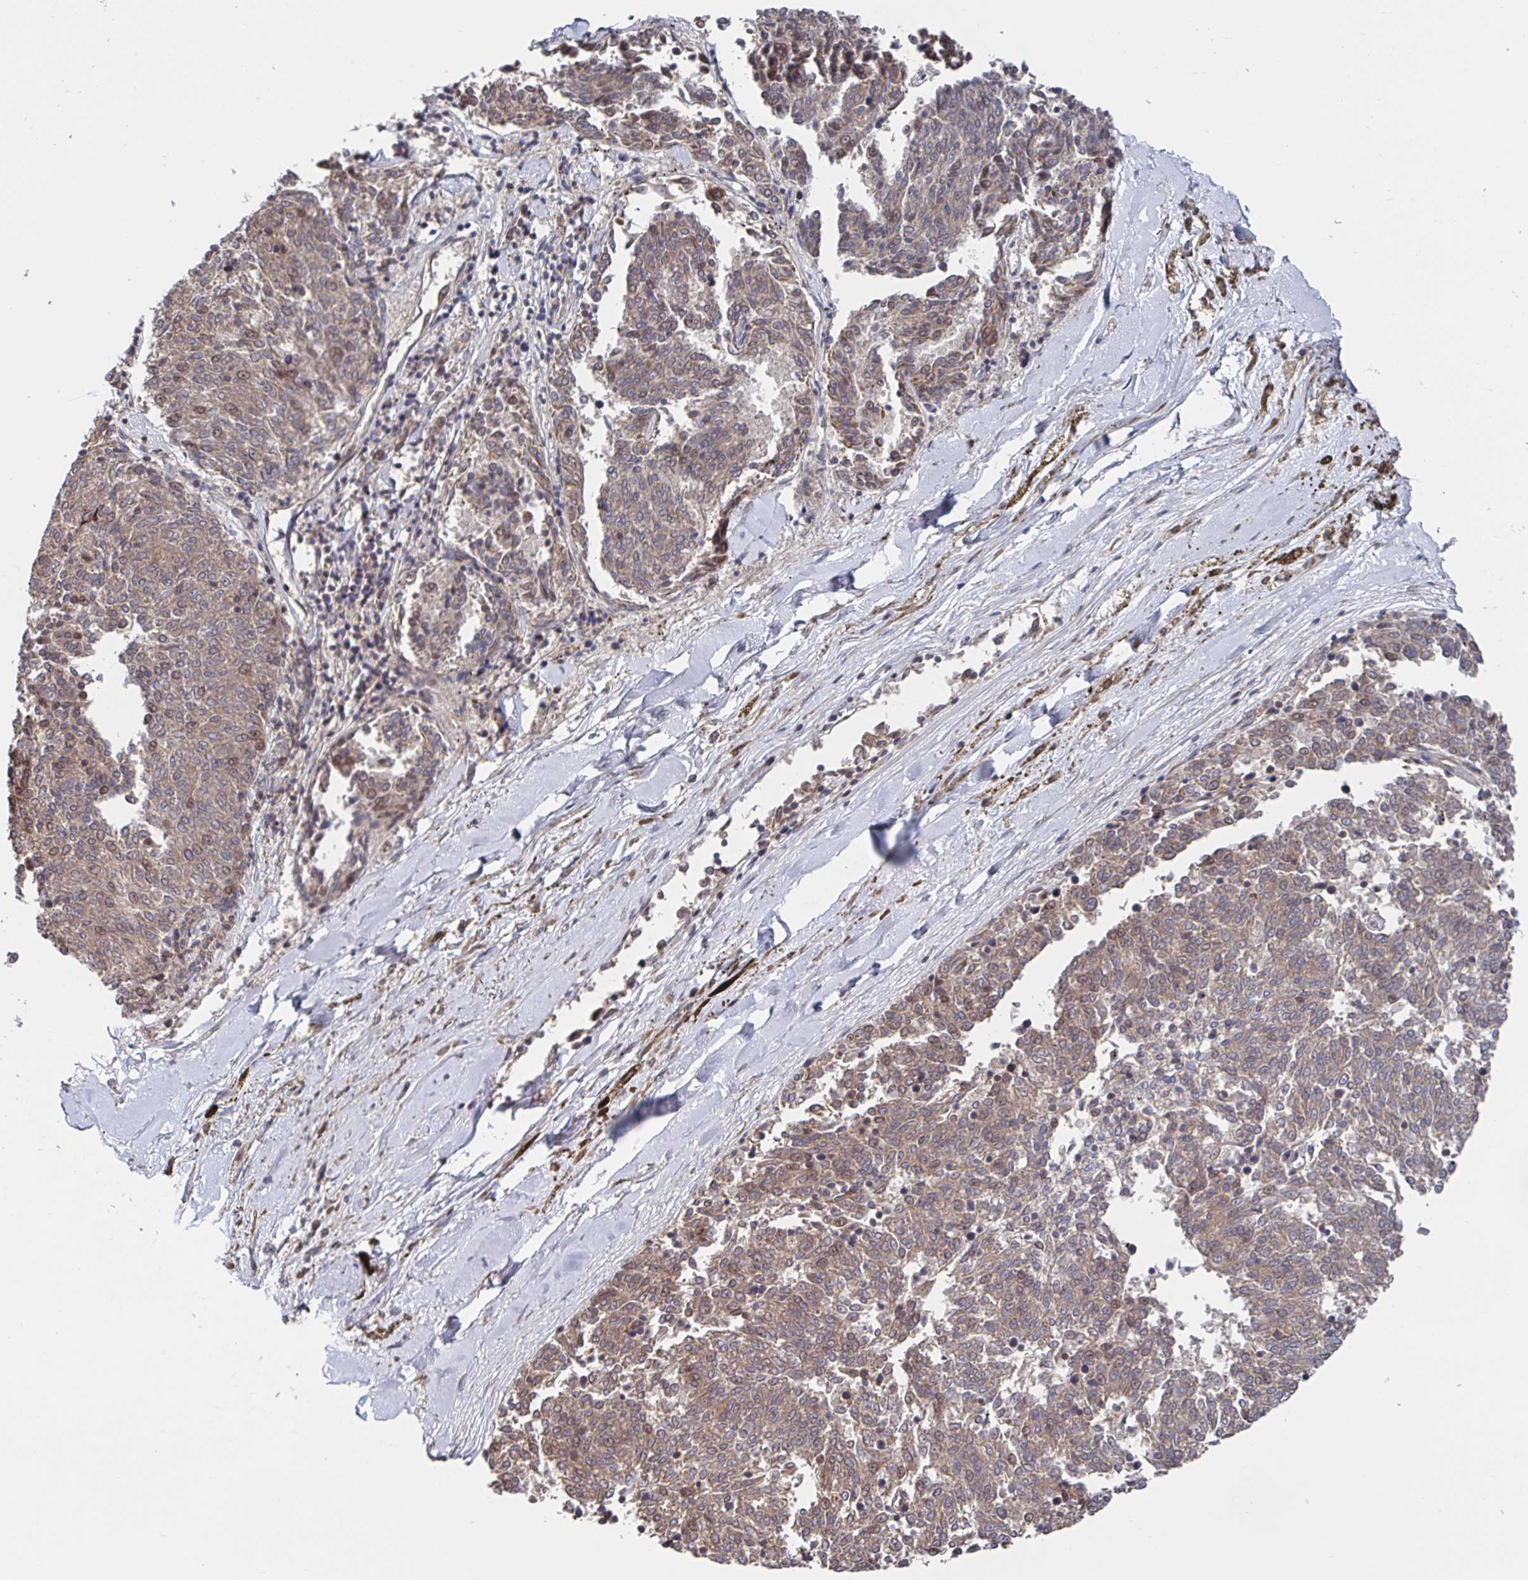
{"staining": {"intensity": "weak", "quantity": ">75%", "location": "cytoplasmic/membranous,nuclear"}, "tissue": "melanoma", "cell_type": "Tumor cells", "image_type": "cancer", "snomed": [{"axis": "morphology", "description": "Malignant melanoma, NOS"}, {"axis": "topography", "description": "Skin"}], "caption": "A brown stain shows weak cytoplasmic/membranous and nuclear staining of a protein in human melanoma tumor cells. Nuclei are stained in blue.", "gene": "DHRS12", "patient": {"sex": "female", "age": 72}}